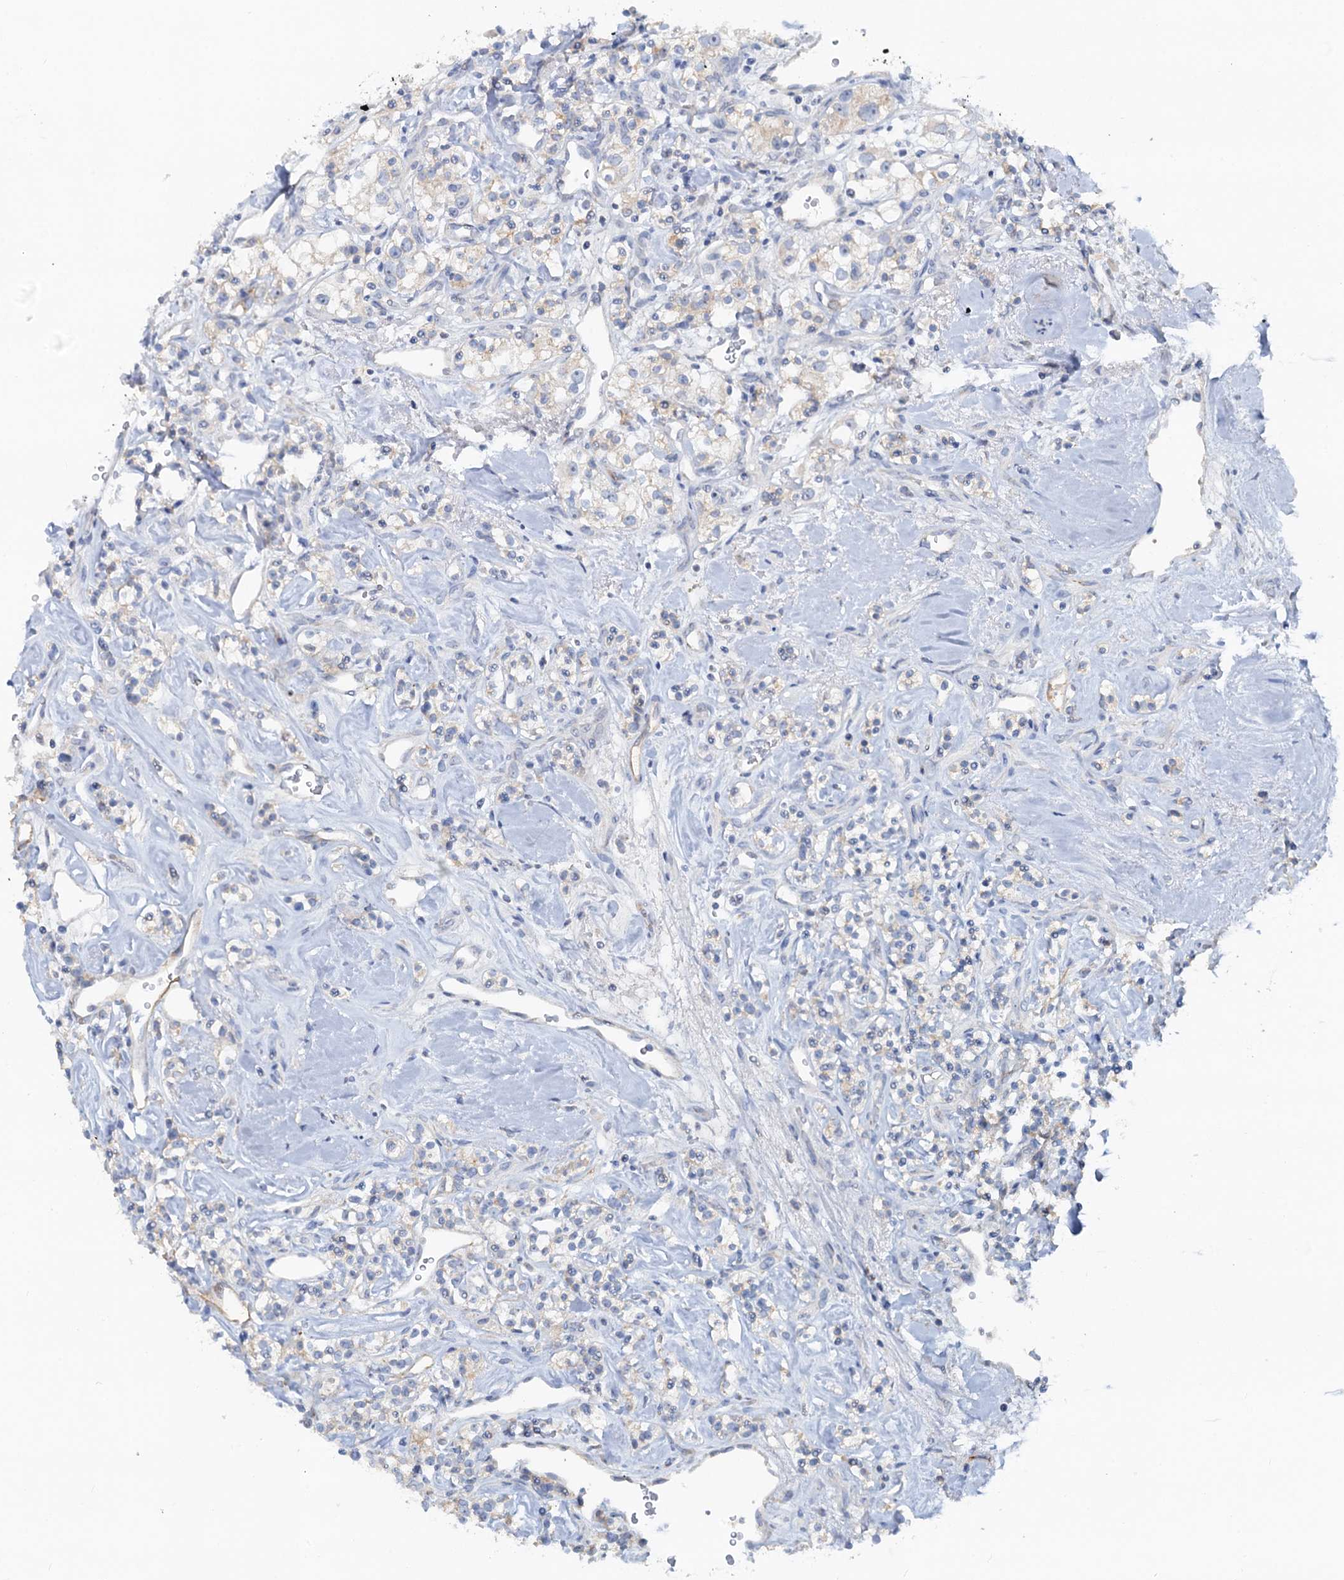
{"staining": {"intensity": "negative", "quantity": "none", "location": "none"}, "tissue": "renal cancer", "cell_type": "Tumor cells", "image_type": "cancer", "snomed": [{"axis": "morphology", "description": "Adenocarcinoma, NOS"}, {"axis": "topography", "description": "Kidney"}], "caption": "Protein analysis of renal adenocarcinoma reveals no significant positivity in tumor cells.", "gene": "PLLP", "patient": {"sex": "male", "age": 77}}